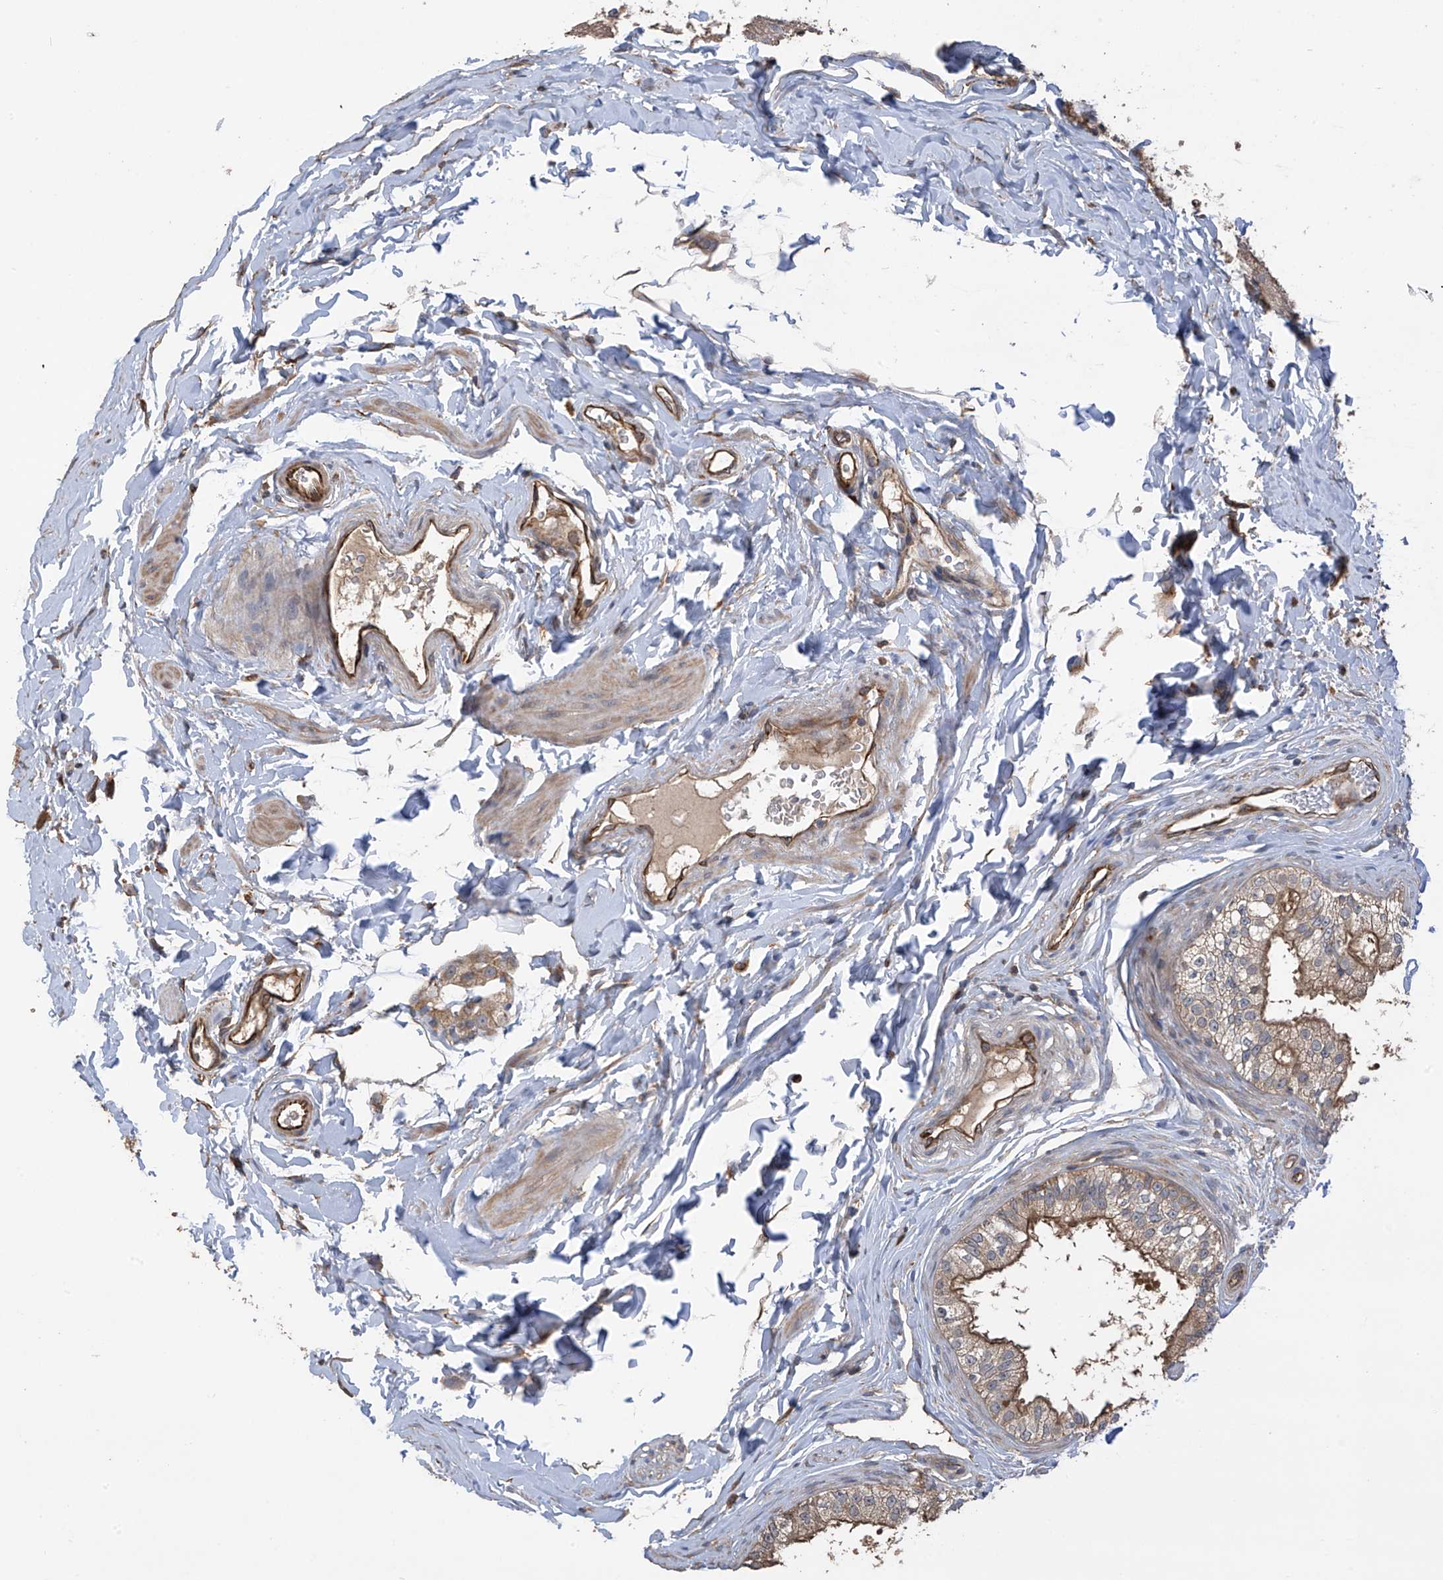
{"staining": {"intensity": "moderate", "quantity": "<25%", "location": "cytoplasmic/membranous"}, "tissue": "epididymis", "cell_type": "Glandular cells", "image_type": "normal", "snomed": [{"axis": "morphology", "description": "Normal tissue, NOS"}, {"axis": "topography", "description": "Epididymis"}], "caption": "An immunohistochemistry photomicrograph of benign tissue is shown. Protein staining in brown shows moderate cytoplasmic/membranous positivity in epididymis within glandular cells. (IHC, brightfield microscopy, high magnification).", "gene": "PHACTR4", "patient": {"sex": "male", "age": 29}}